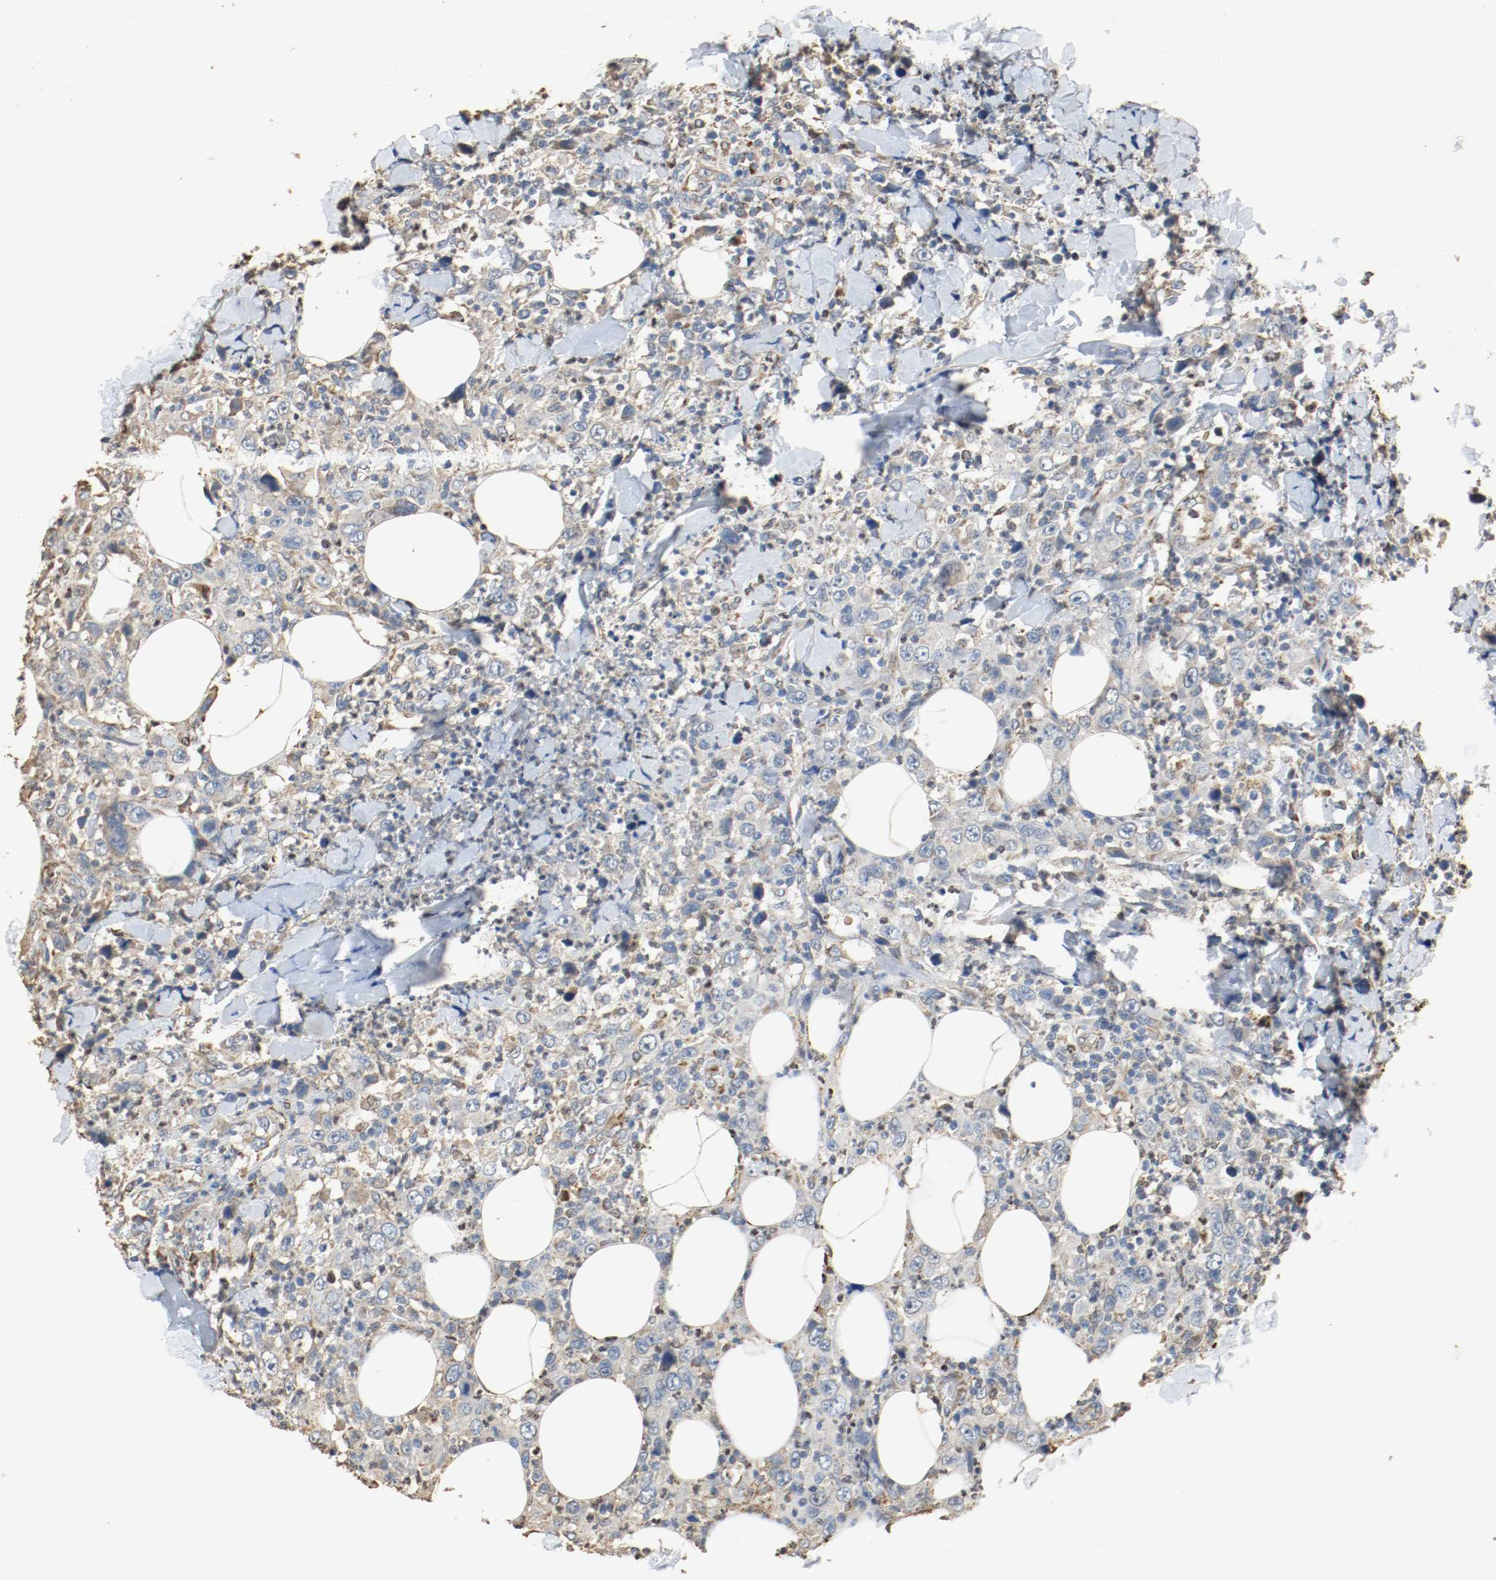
{"staining": {"intensity": "moderate", "quantity": ">75%", "location": "cytoplasmic/membranous"}, "tissue": "thyroid cancer", "cell_type": "Tumor cells", "image_type": "cancer", "snomed": [{"axis": "morphology", "description": "Carcinoma, NOS"}, {"axis": "topography", "description": "Thyroid gland"}], "caption": "Protein expression analysis of thyroid cancer shows moderate cytoplasmic/membranous positivity in approximately >75% of tumor cells.", "gene": "ALDH4A1", "patient": {"sex": "female", "age": 77}}